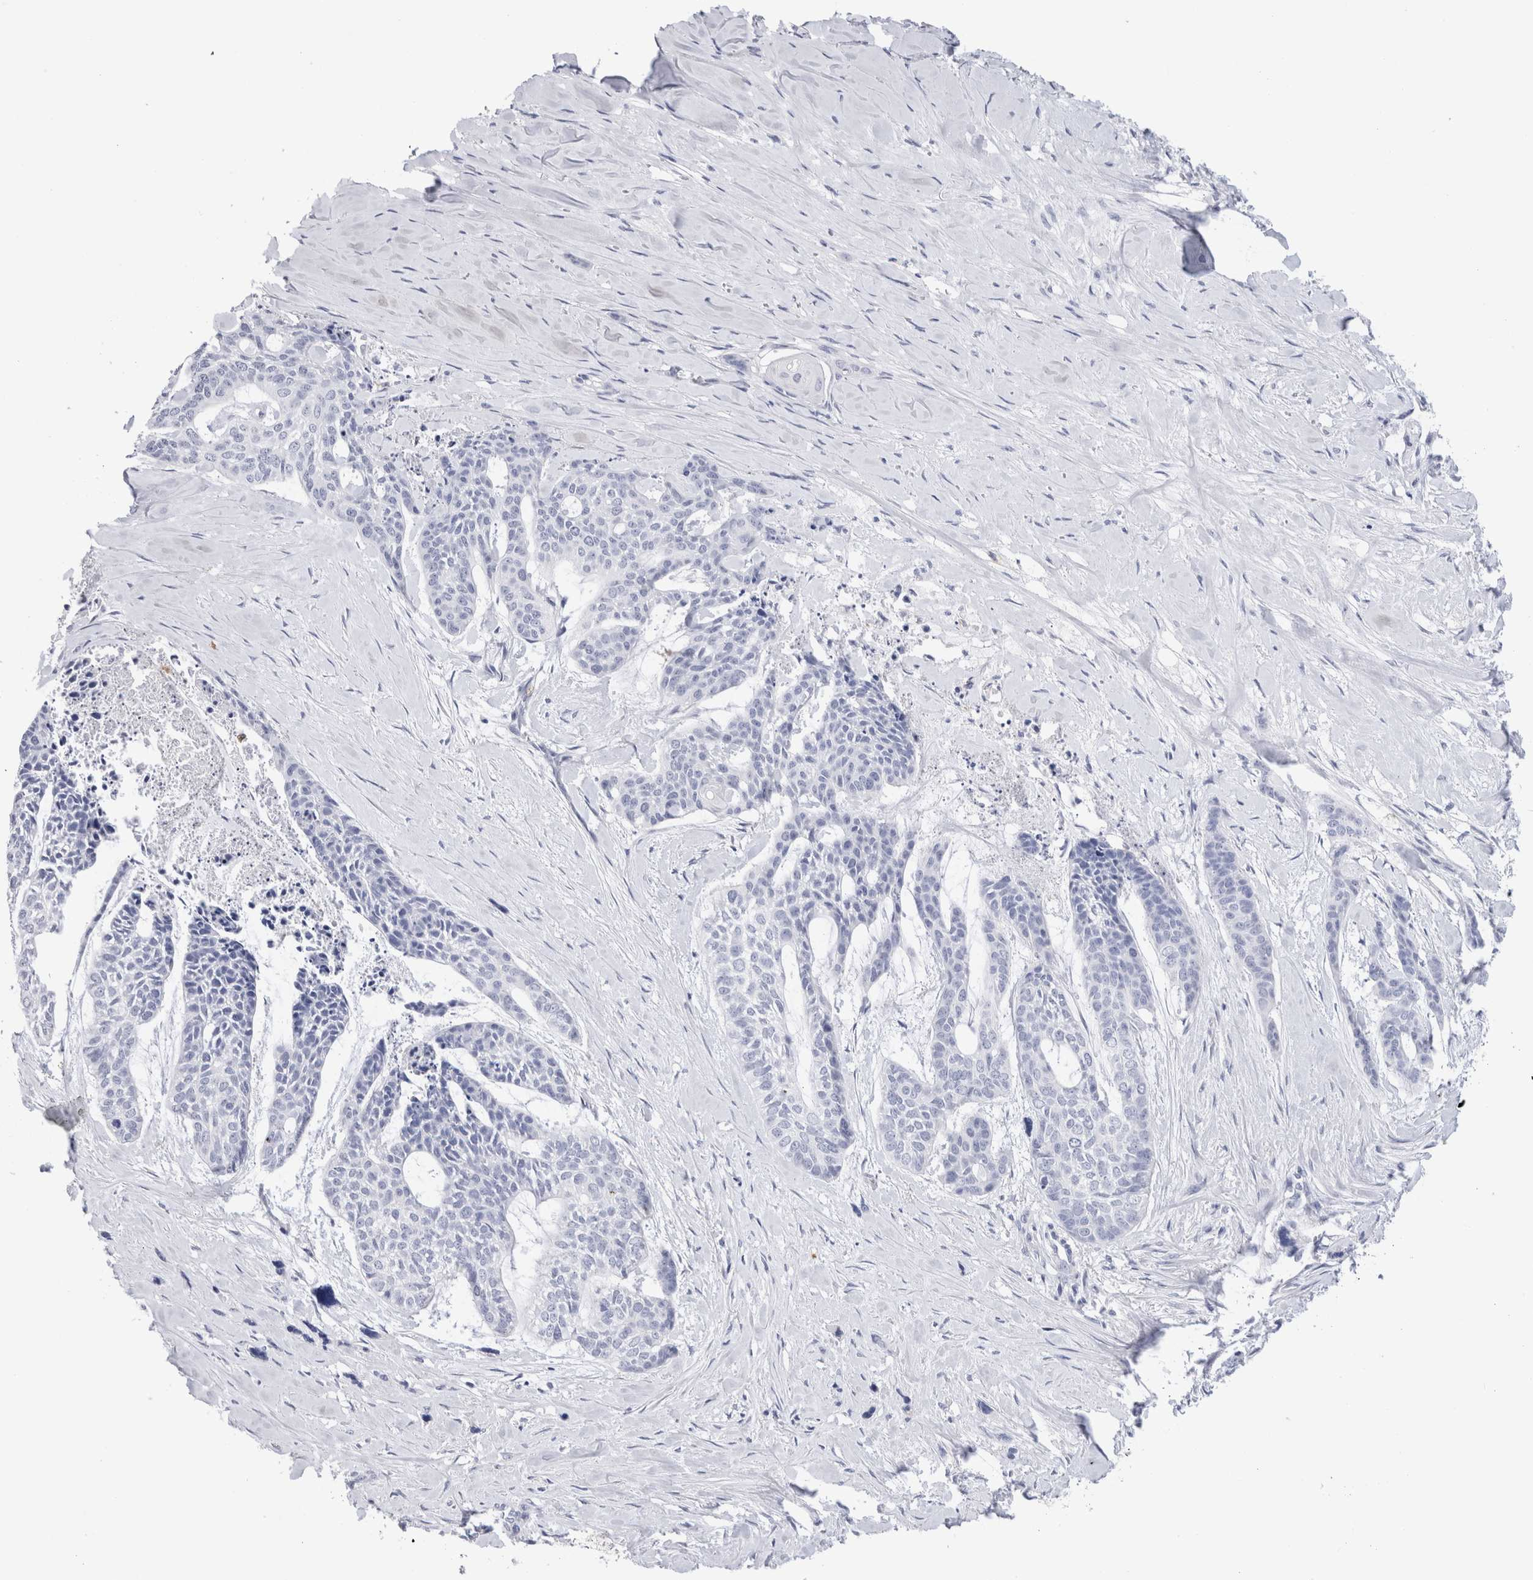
{"staining": {"intensity": "negative", "quantity": "none", "location": "none"}, "tissue": "skin cancer", "cell_type": "Tumor cells", "image_type": "cancer", "snomed": [{"axis": "morphology", "description": "Basal cell carcinoma"}, {"axis": "topography", "description": "Skin"}], "caption": "Skin basal cell carcinoma stained for a protein using IHC shows no staining tumor cells.", "gene": "SLC10A5", "patient": {"sex": "female", "age": 64}}